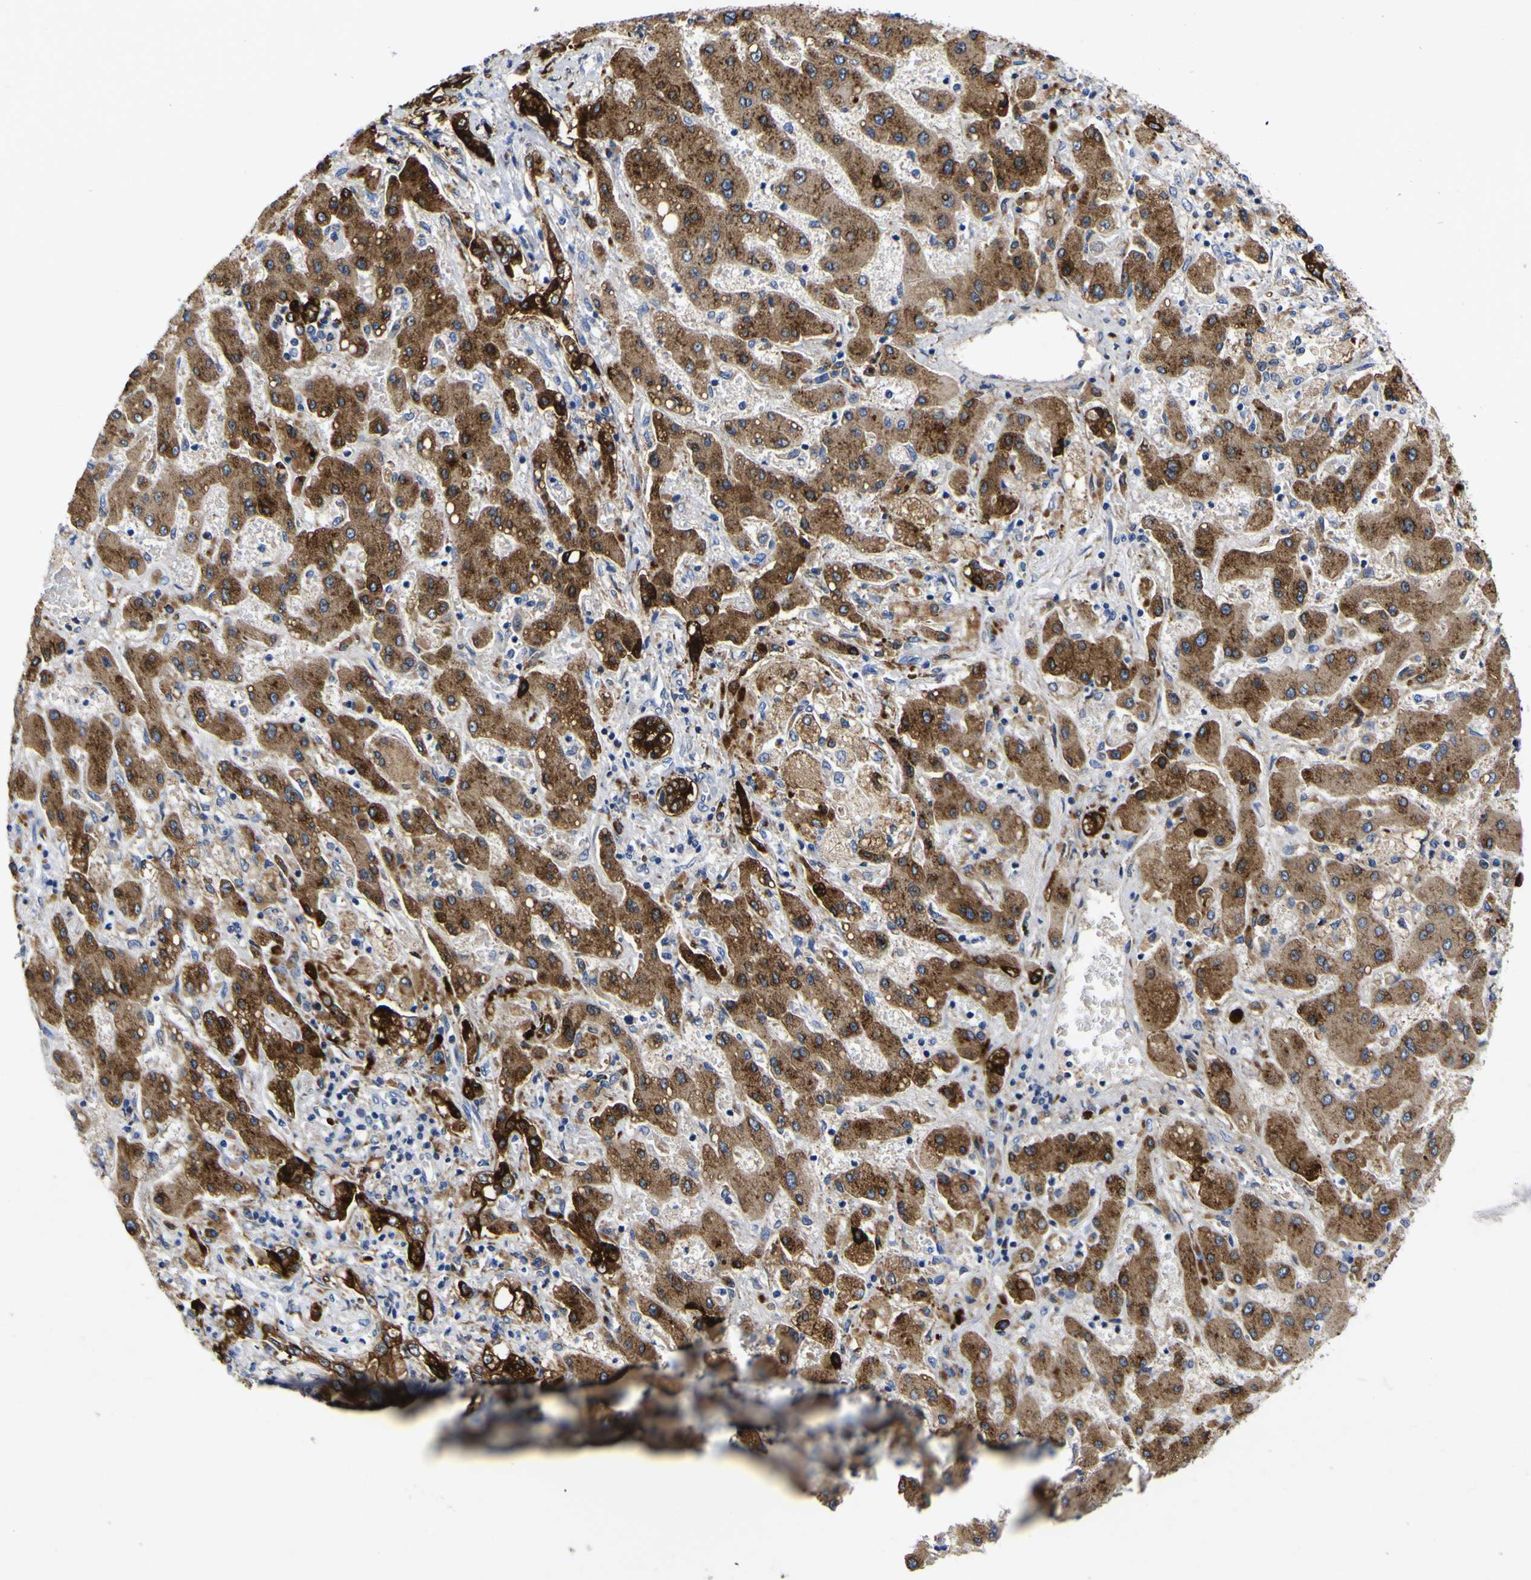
{"staining": {"intensity": "strong", "quantity": ">75%", "location": "cytoplasmic/membranous"}, "tissue": "liver cancer", "cell_type": "Tumor cells", "image_type": "cancer", "snomed": [{"axis": "morphology", "description": "Cholangiocarcinoma"}, {"axis": "topography", "description": "Liver"}], "caption": "Protein analysis of cholangiocarcinoma (liver) tissue exhibits strong cytoplasmic/membranous positivity in about >75% of tumor cells.", "gene": "SCD", "patient": {"sex": "male", "age": 50}}